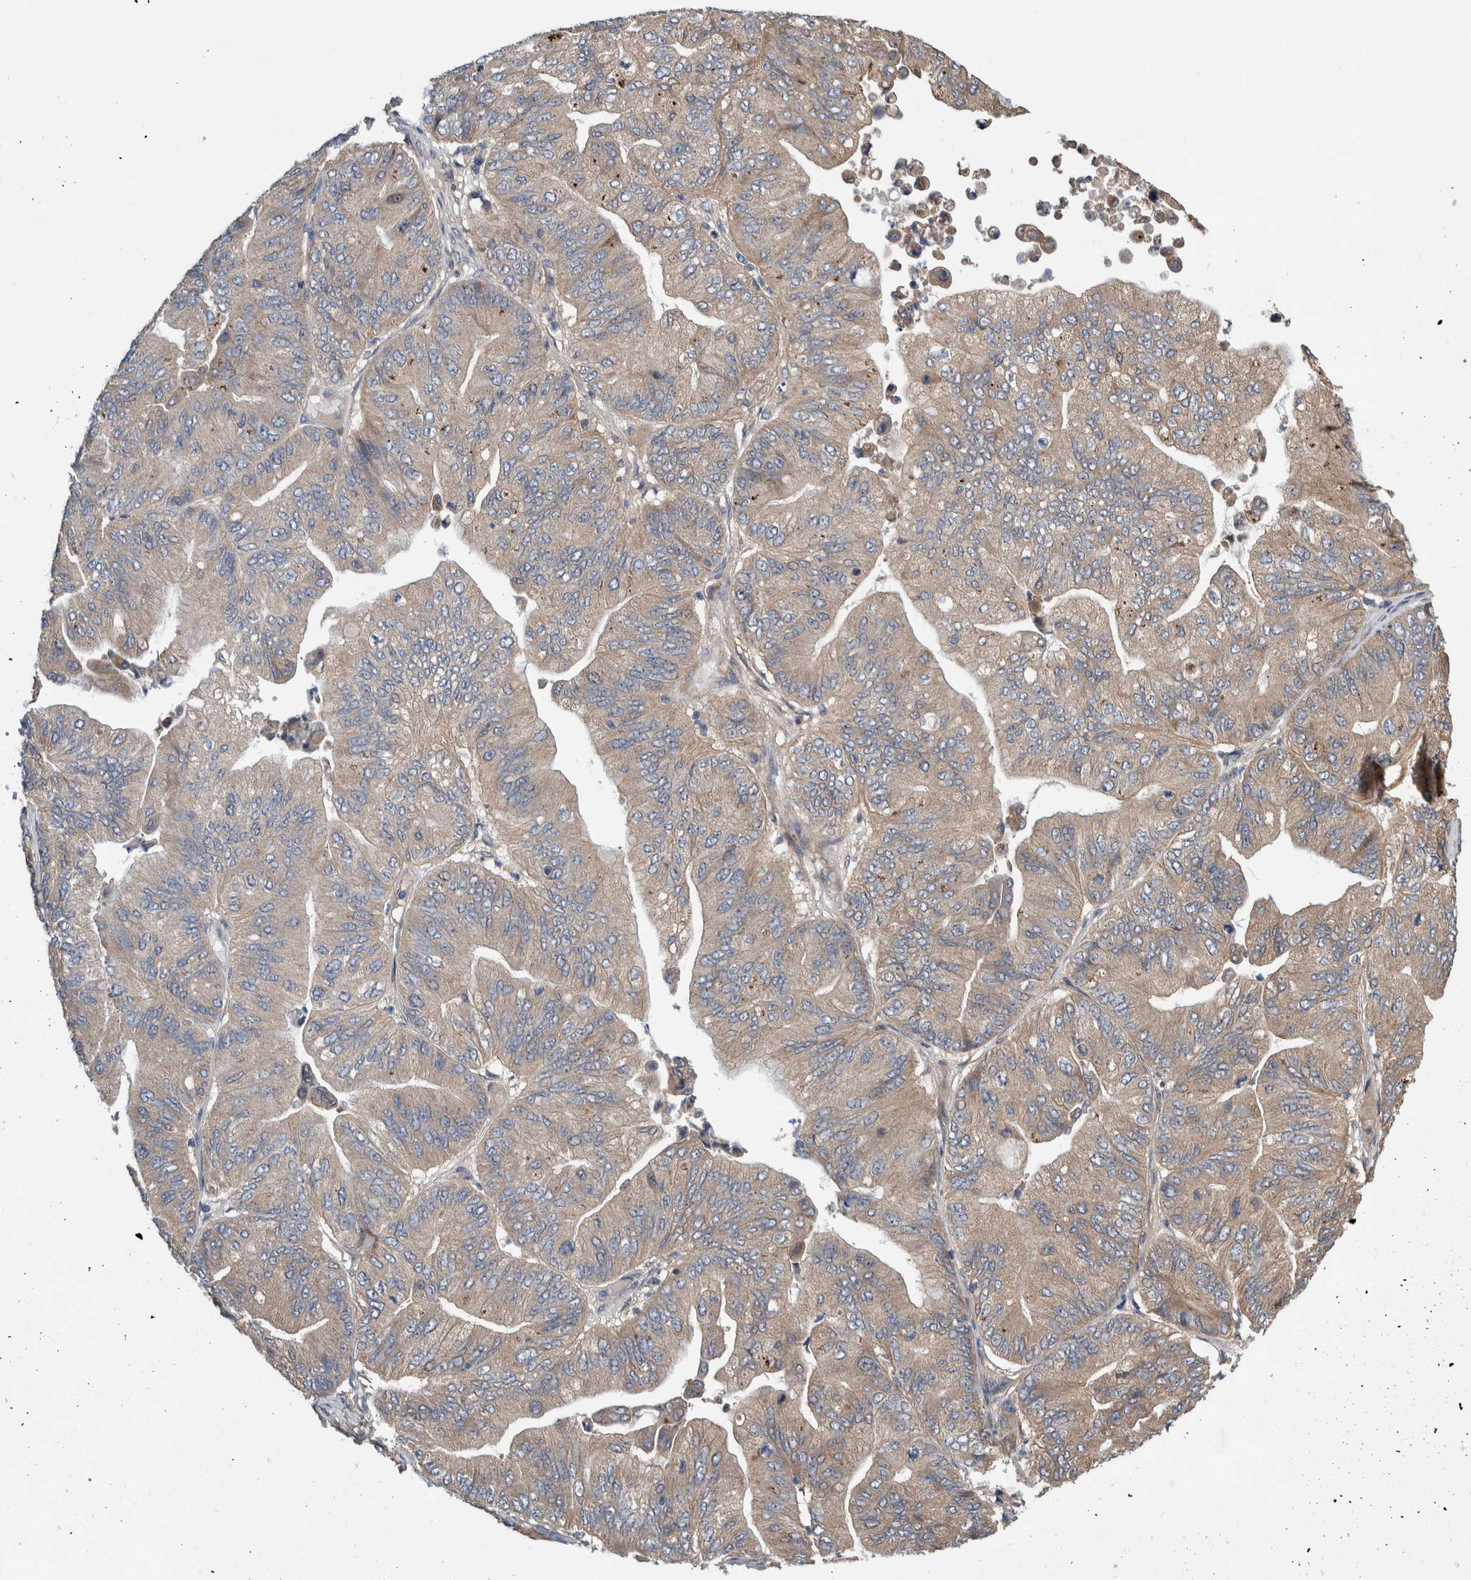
{"staining": {"intensity": "moderate", "quantity": "25%-75%", "location": "cytoplasmic/membranous"}, "tissue": "ovarian cancer", "cell_type": "Tumor cells", "image_type": "cancer", "snomed": [{"axis": "morphology", "description": "Cystadenocarcinoma, mucinous, NOS"}, {"axis": "topography", "description": "Ovary"}], "caption": "A brown stain labels moderate cytoplasmic/membranous expression of a protein in ovarian cancer (mucinous cystadenocarcinoma) tumor cells.", "gene": "PIK3R6", "patient": {"sex": "female", "age": 61}}